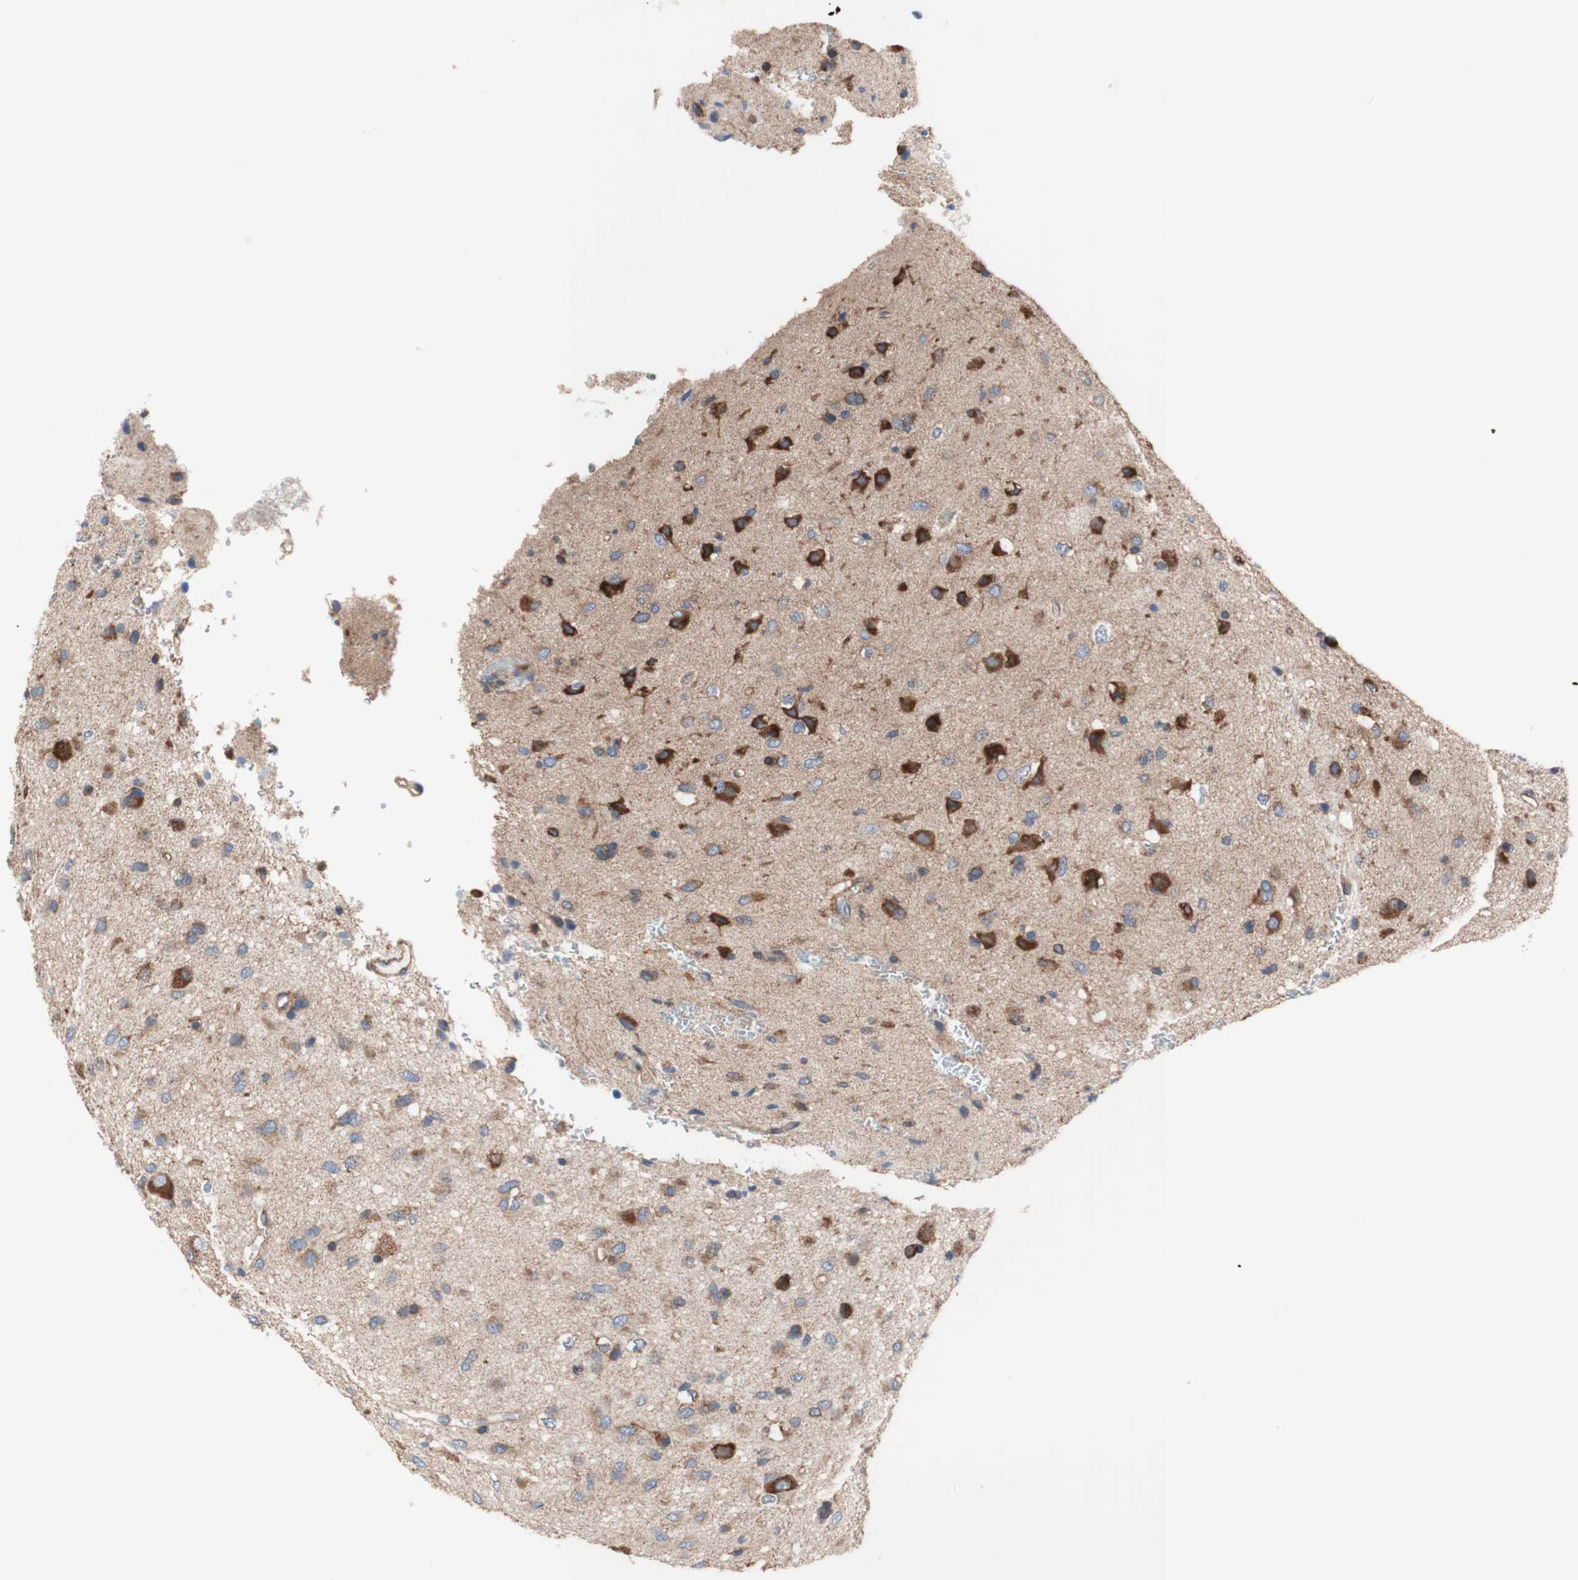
{"staining": {"intensity": "strong", "quantity": "25%-75%", "location": "cytoplasmic/membranous"}, "tissue": "glioma", "cell_type": "Tumor cells", "image_type": "cancer", "snomed": [{"axis": "morphology", "description": "Glioma, malignant, Low grade"}, {"axis": "topography", "description": "Brain"}], "caption": "Immunohistochemical staining of human glioma demonstrates high levels of strong cytoplasmic/membranous protein positivity in about 25%-75% of tumor cells.", "gene": "FMR1", "patient": {"sex": "male", "age": 77}}